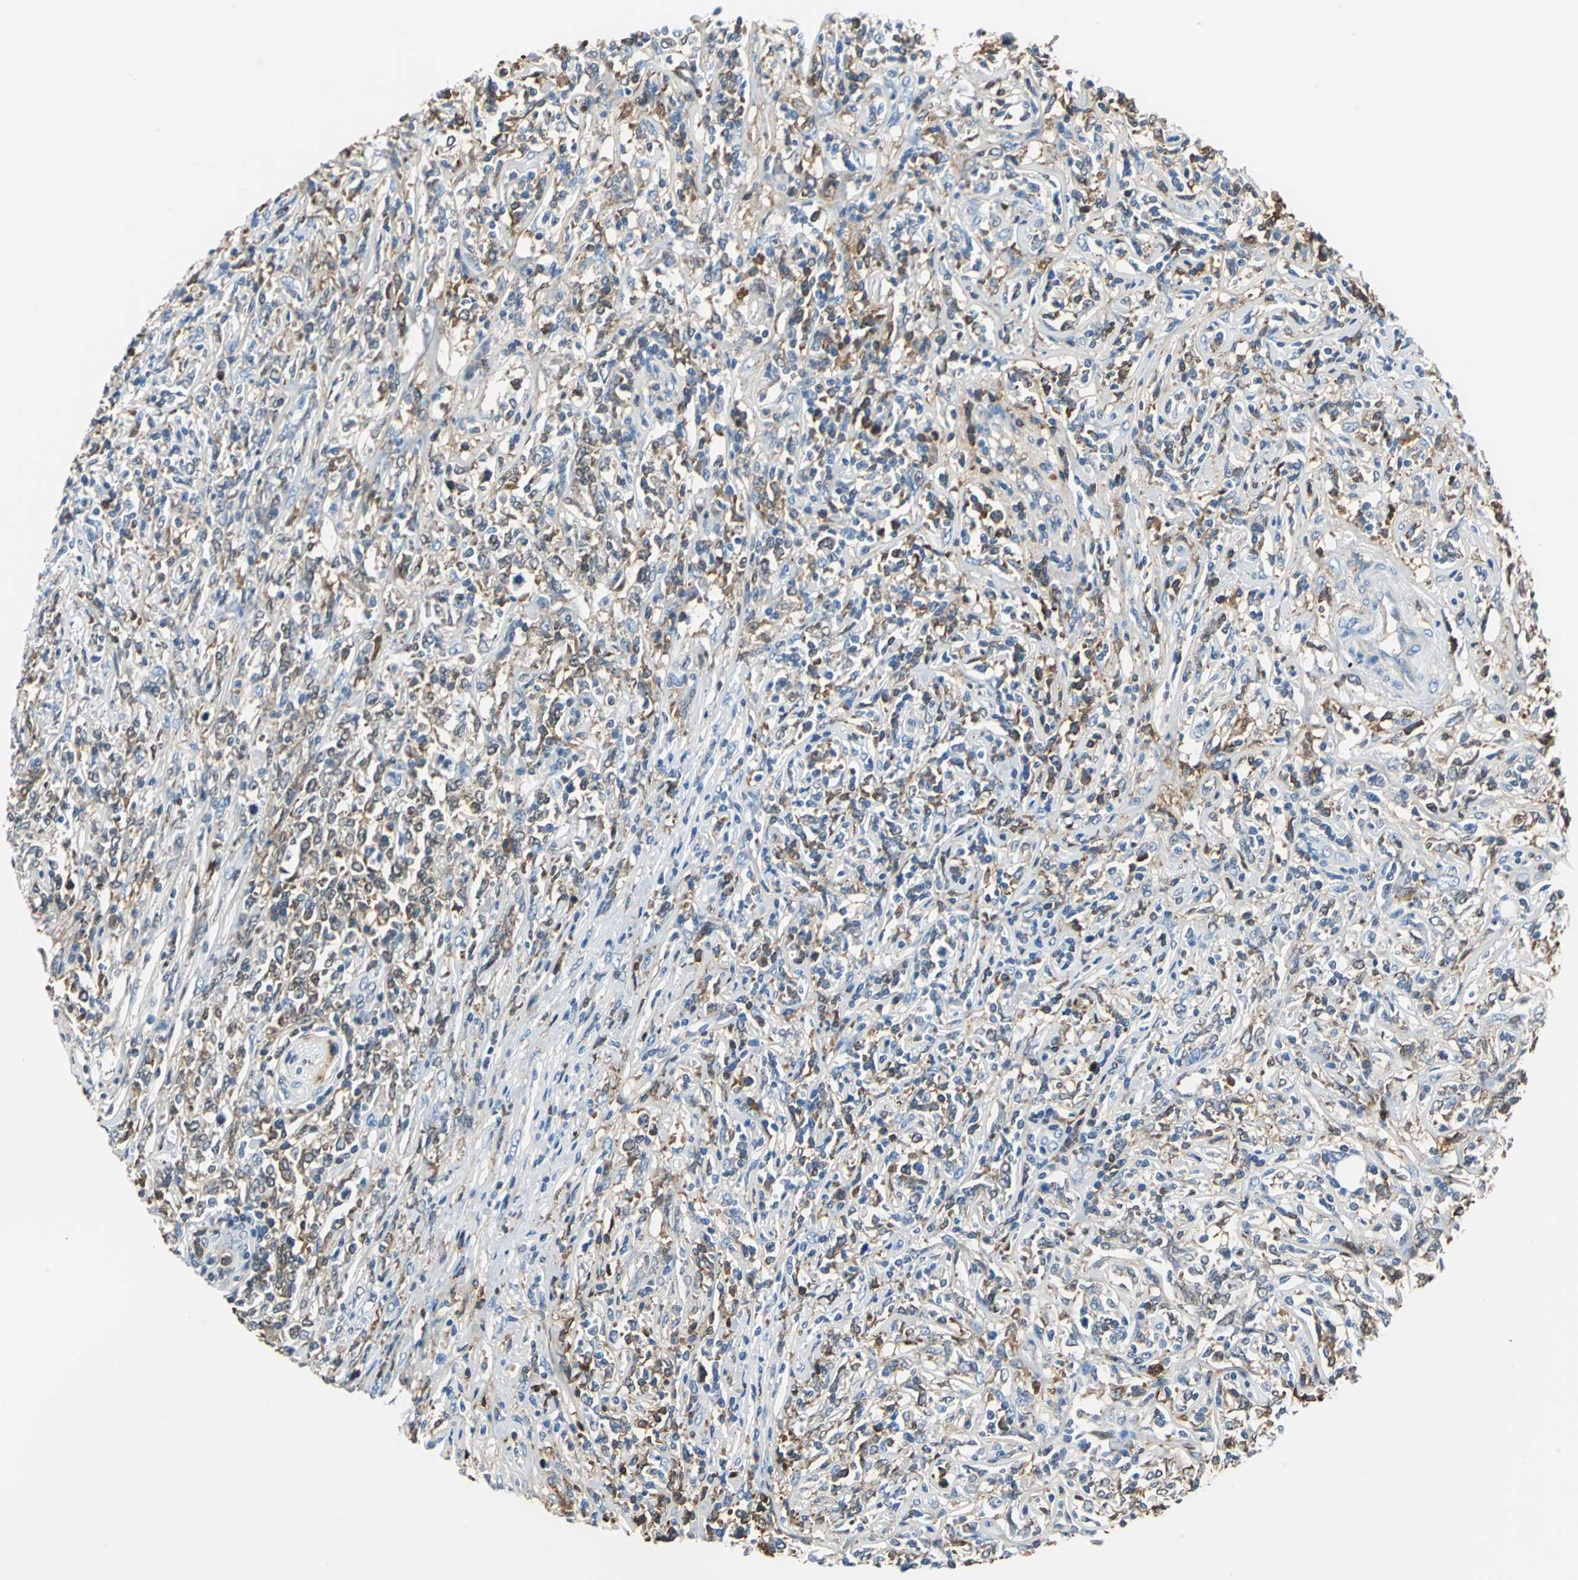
{"staining": {"intensity": "moderate", "quantity": "25%-75%", "location": "cytoplasmic/membranous"}, "tissue": "lymphoma", "cell_type": "Tumor cells", "image_type": "cancer", "snomed": [{"axis": "morphology", "description": "Malignant lymphoma, non-Hodgkin's type, High grade"}, {"axis": "topography", "description": "Lymph node"}], "caption": "Human lymphoma stained with a brown dye shows moderate cytoplasmic/membranous positive expression in about 25%-75% of tumor cells.", "gene": "ALB", "patient": {"sex": "female", "age": 84}}